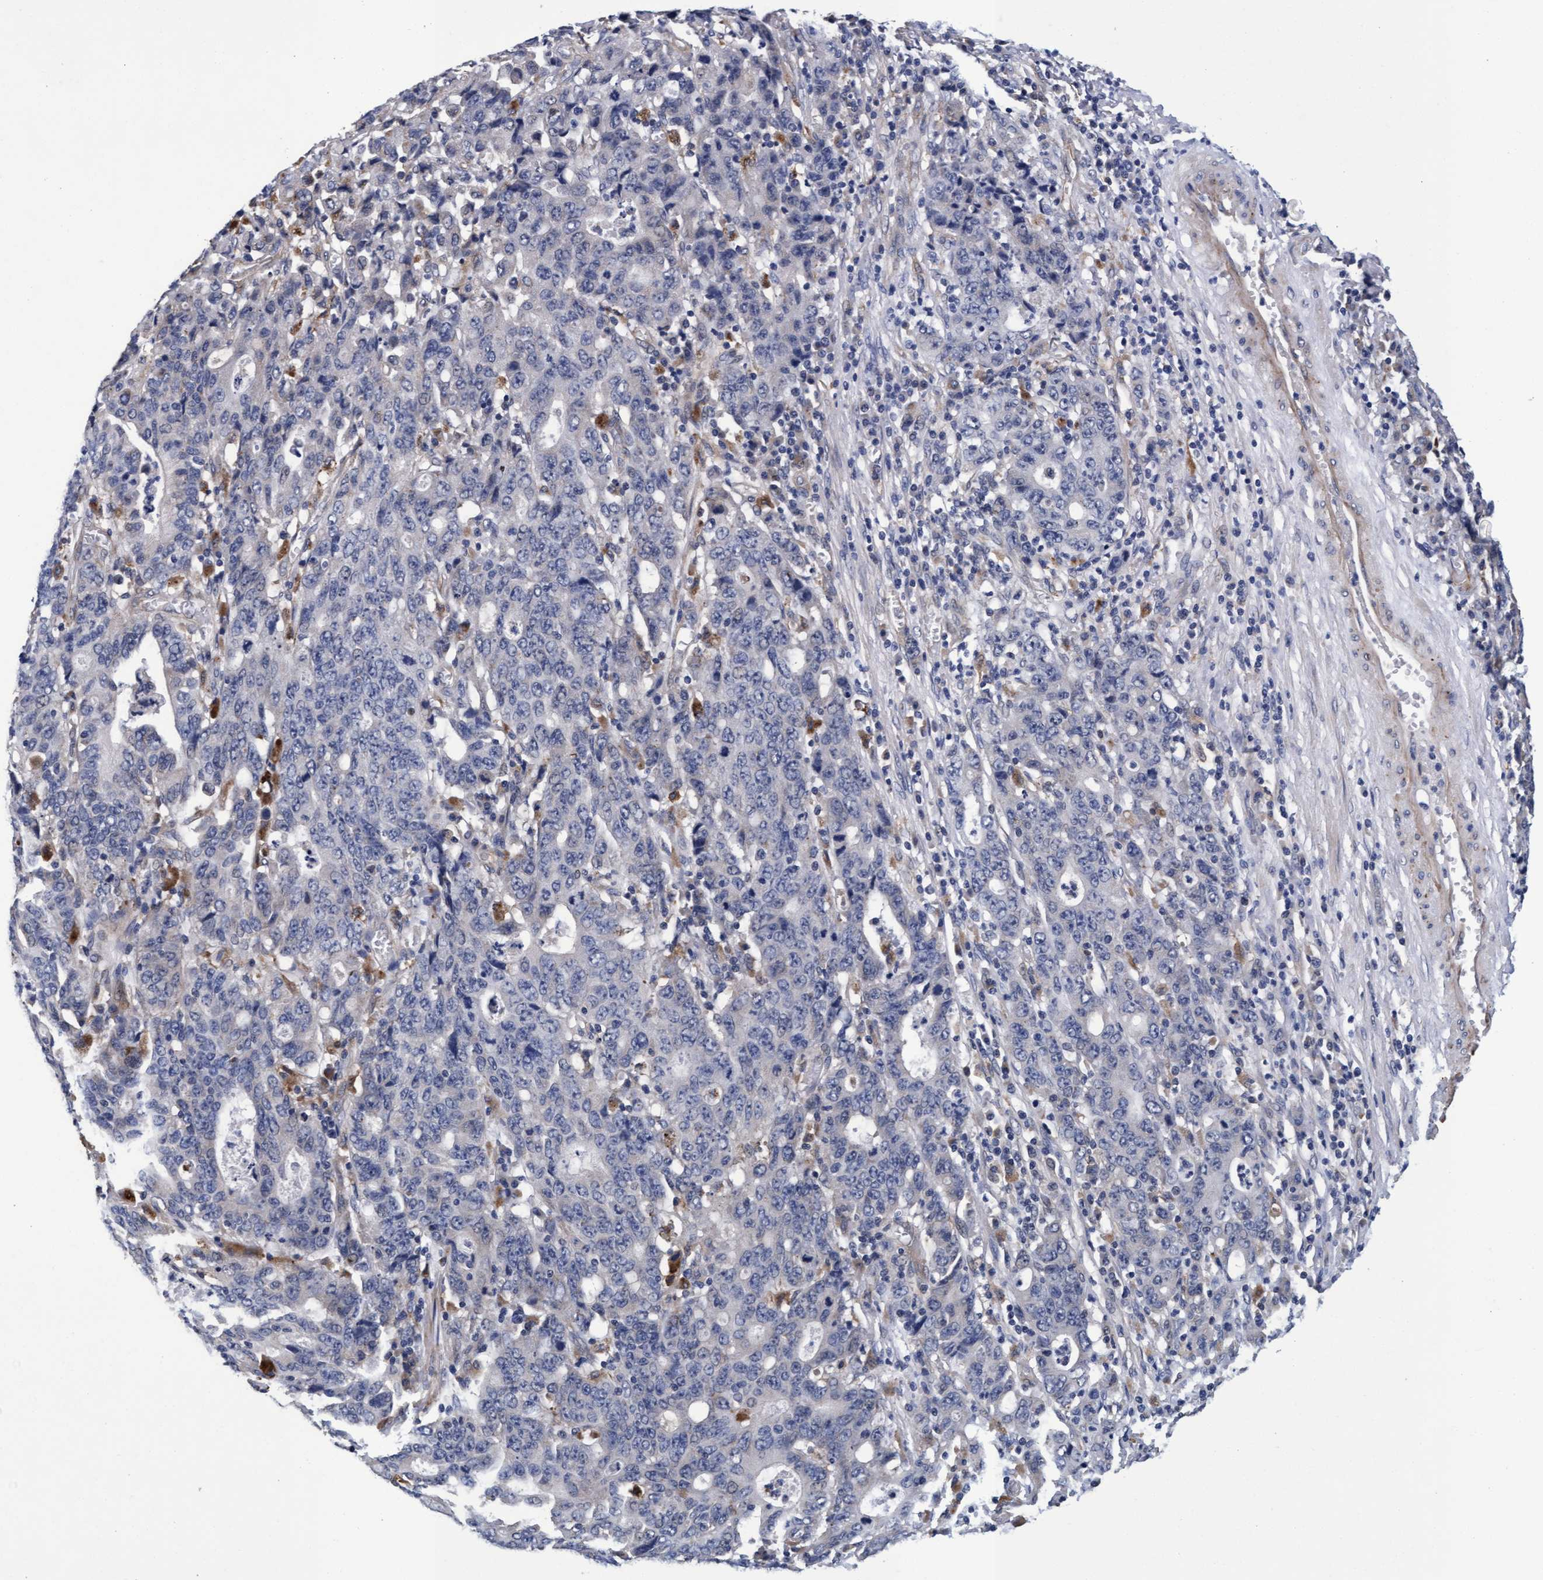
{"staining": {"intensity": "negative", "quantity": "none", "location": "none"}, "tissue": "stomach cancer", "cell_type": "Tumor cells", "image_type": "cancer", "snomed": [{"axis": "morphology", "description": "Adenocarcinoma, NOS"}, {"axis": "topography", "description": "Stomach, upper"}], "caption": "A high-resolution photomicrograph shows immunohistochemistry staining of adenocarcinoma (stomach), which demonstrates no significant positivity in tumor cells. (Stains: DAB (3,3'-diaminobenzidine) IHC with hematoxylin counter stain, Microscopy: brightfield microscopy at high magnification).", "gene": "CPQ", "patient": {"sex": "male", "age": 69}}